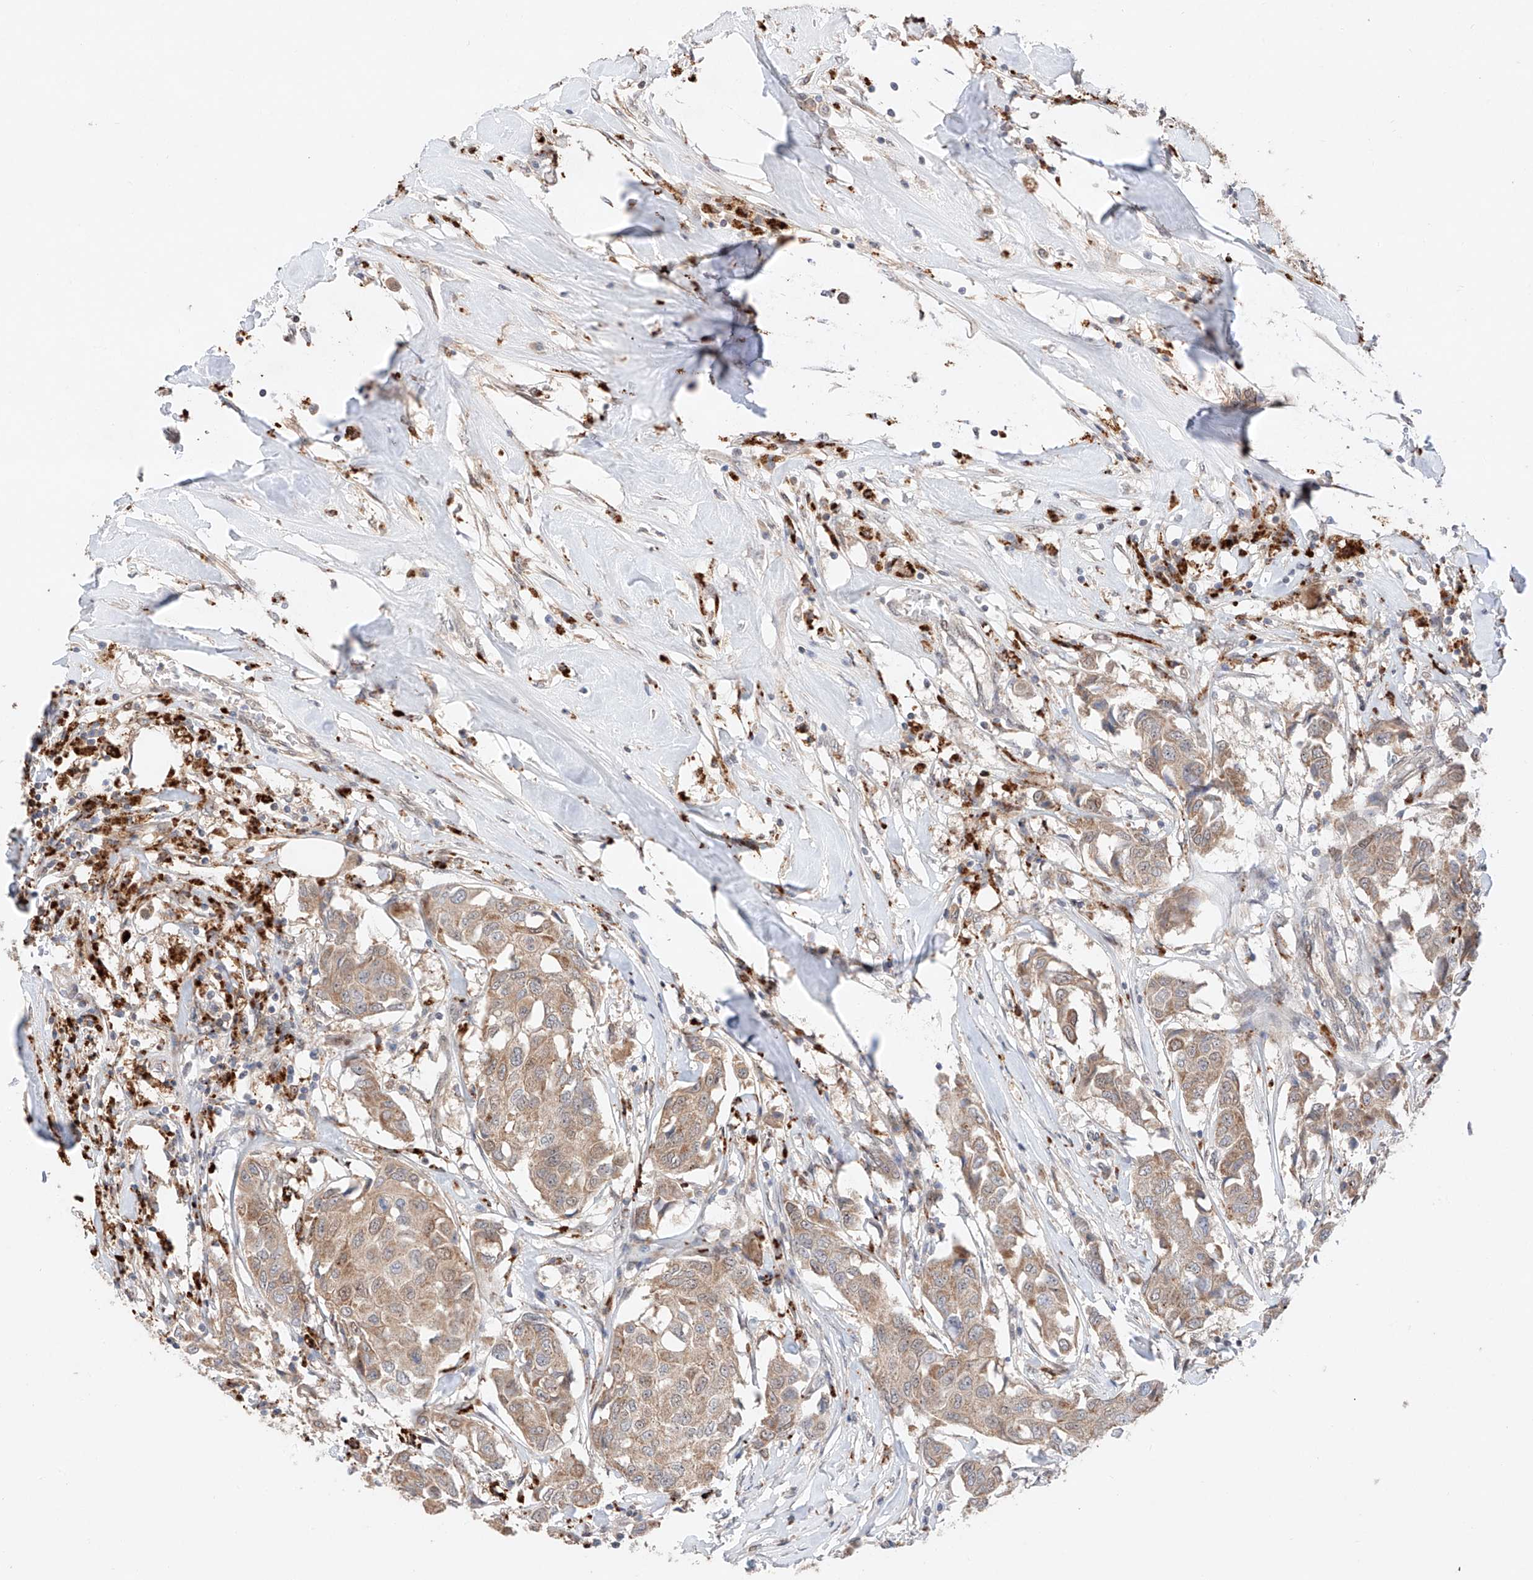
{"staining": {"intensity": "moderate", "quantity": ">75%", "location": "cytoplasmic/membranous"}, "tissue": "breast cancer", "cell_type": "Tumor cells", "image_type": "cancer", "snomed": [{"axis": "morphology", "description": "Duct carcinoma"}, {"axis": "topography", "description": "Breast"}], "caption": "Immunohistochemistry staining of breast cancer, which displays medium levels of moderate cytoplasmic/membranous staining in approximately >75% of tumor cells indicating moderate cytoplasmic/membranous protein expression. The staining was performed using DAB (3,3'-diaminobenzidine) (brown) for protein detection and nuclei were counterstained in hematoxylin (blue).", "gene": "GCNT1", "patient": {"sex": "female", "age": 80}}